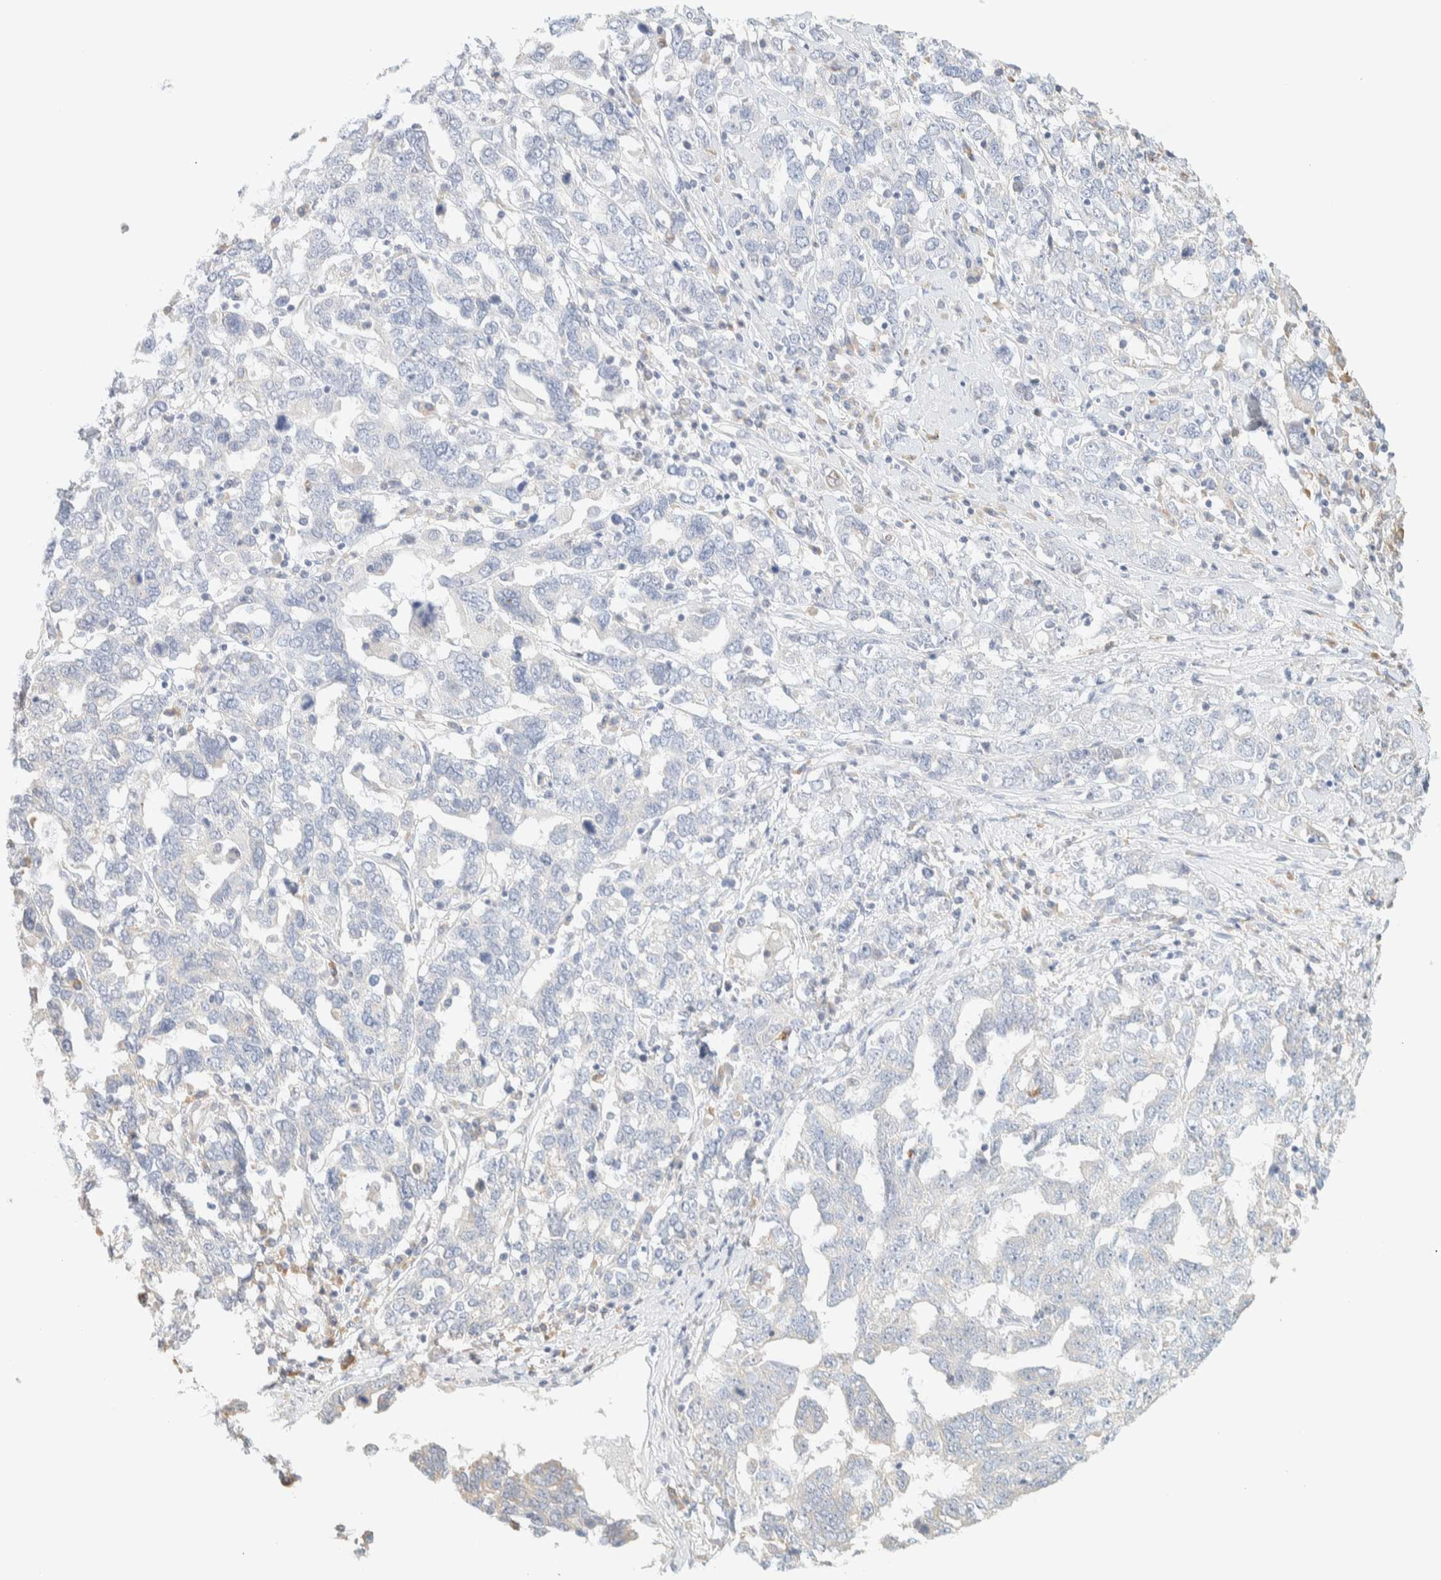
{"staining": {"intensity": "negative", "quantity": "none", "location": "none"}, "tissue": "ovarian cancer", "cell_type": "Tumor cells", "image_type": "cancer", "snomed": [{"axis": "morphology", "description": "Carcinoma, endometroid"}, {"axis": "topography", "description": "Ovary"}], "caption": "DAB immunohistochemical staining of human ovarian cancer (endometroid carcinoma) shows no significant expression in tumor cells.", "gene": "TTC3", "patient": {"sex": "female", "age": 62}}